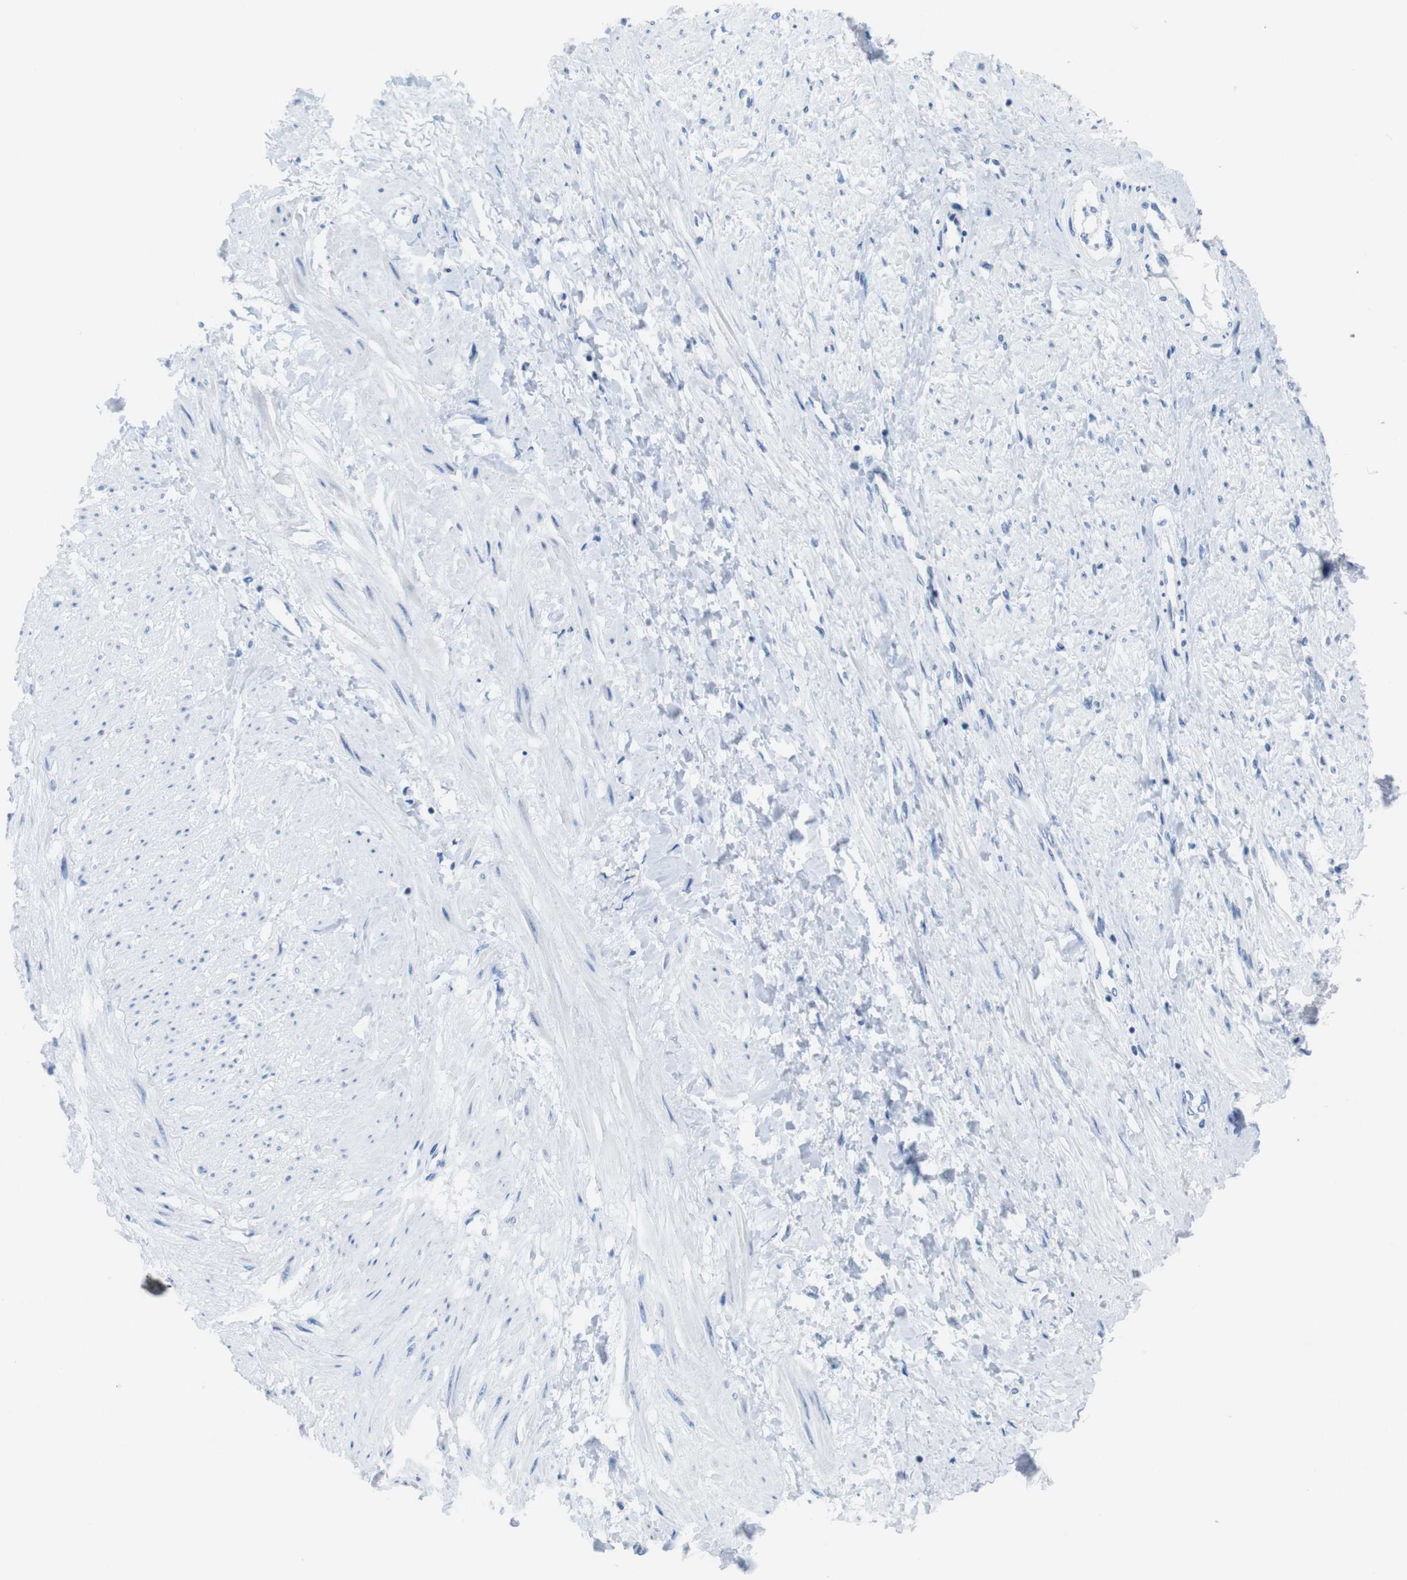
{"staining": {"intensity": "negative", "quantity": "none", "location": "none"}, "tissue": "smooth muscle", "cell_type": "Smooth muscle cells", "image_type": "normal", "snomed": [{"axis": "morphology", "description": "Normal tissue, NOS"}, {"axis": "topography", "description": "Smooth muscle"}, {"axis": "topography", "description": "Uterus"}], "caption": "Immunohistochemistry of normal smooth muscle demonstrates no expression in smooth muscle cells. (DAB (3,3'-diaminobenzidine) immunohistochemistry with hematoxylin counter stain).", "gene": "NIFK", "patient": {"sex": "female", "age": 39}}